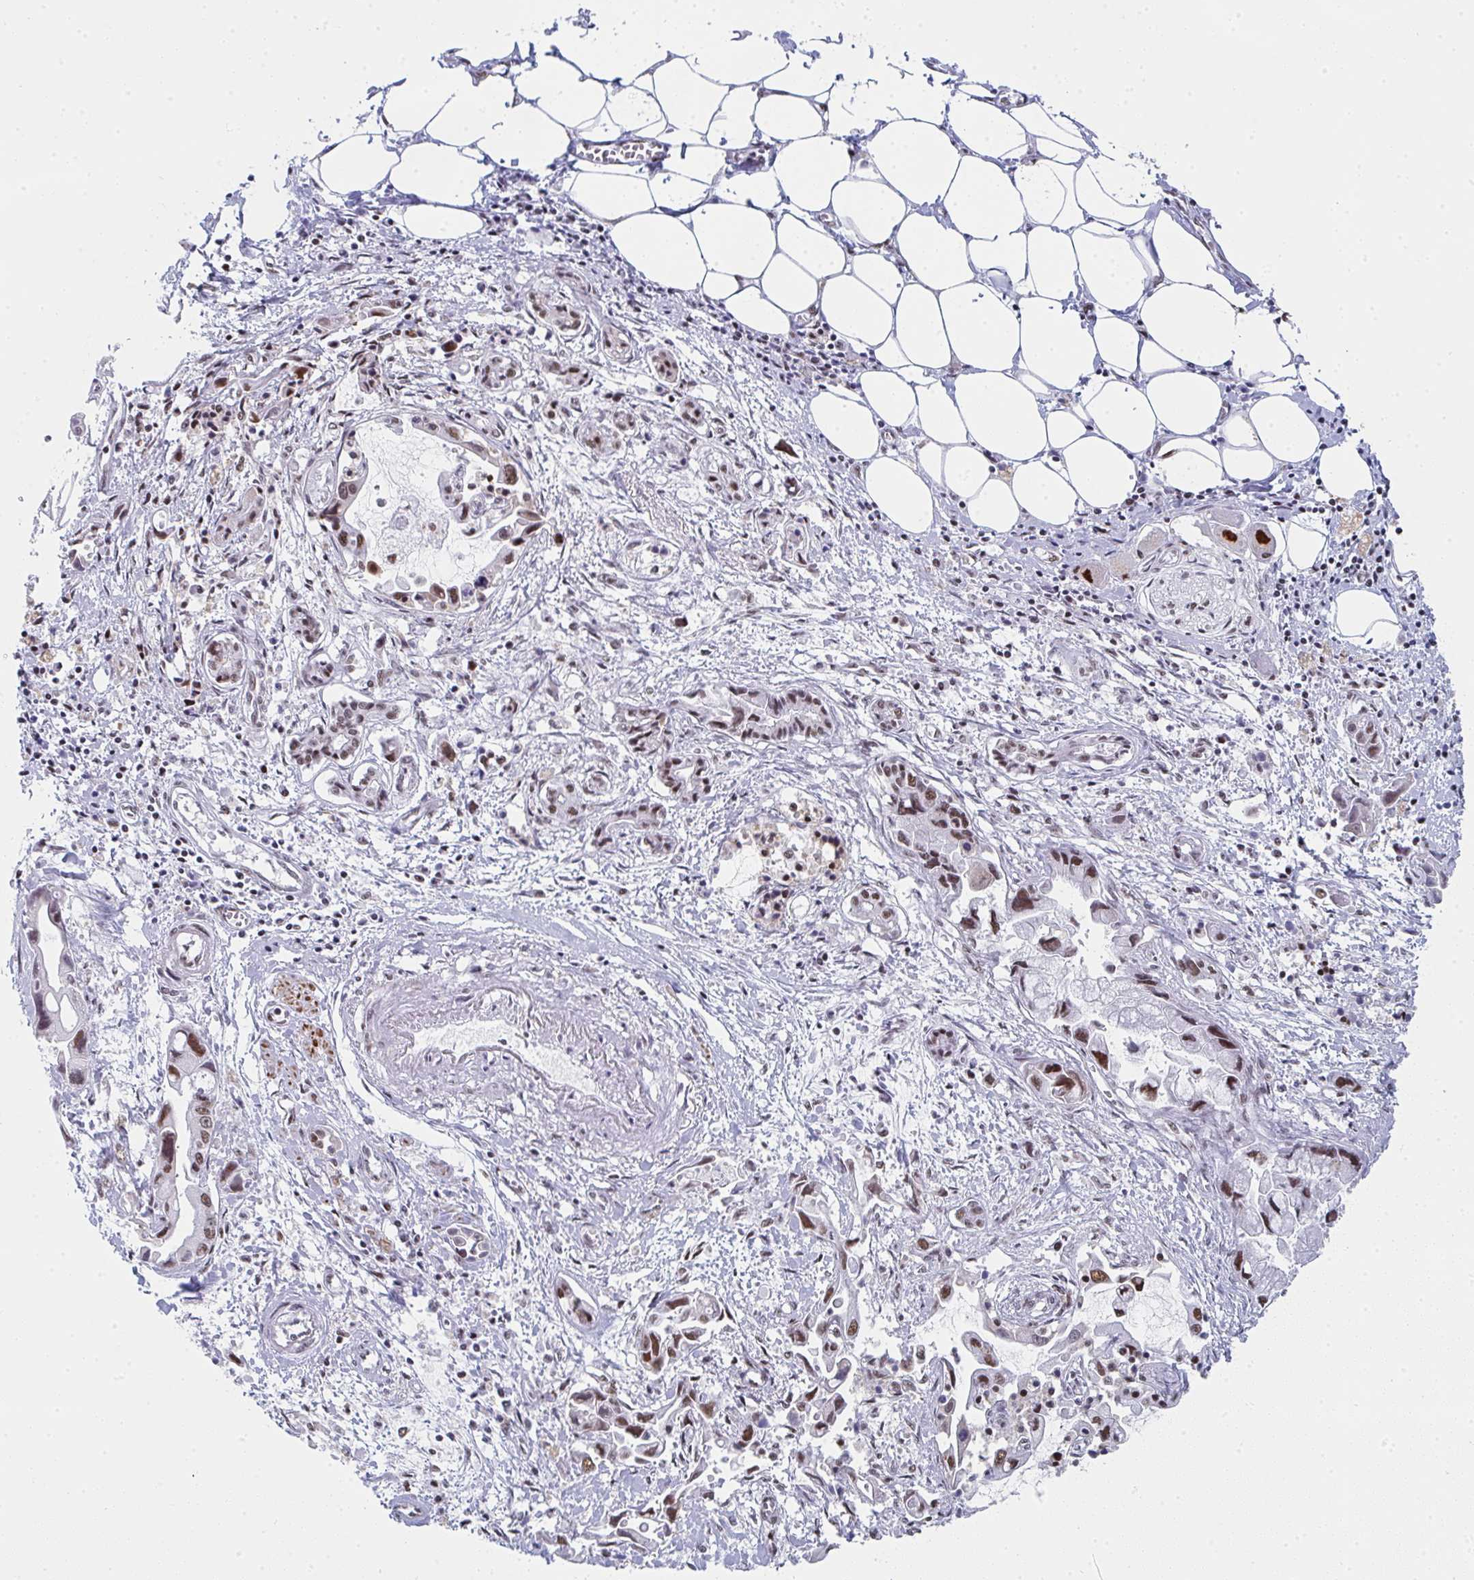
{"staining": {"intensity": "moderate", "quantity": ">75%", "location": "nuclear"}, "tissue": "pancreatic cancer", "cell_type": "Tumor cells", "image_type": "cancer", "snomed": [{"axis": "morphology", "description": "Adenocarcinoma, NOS"}, {"axis": "topography", "description": "Pancreas"}], "caption": "Pancreatic adenocarcinoma stained for a protein (brown) exhibits moderate nuclear positive positivity in about >75% of tumor cells.", "gene": "SNRNP70", "patient": {"sex": "male", "age": 84}}